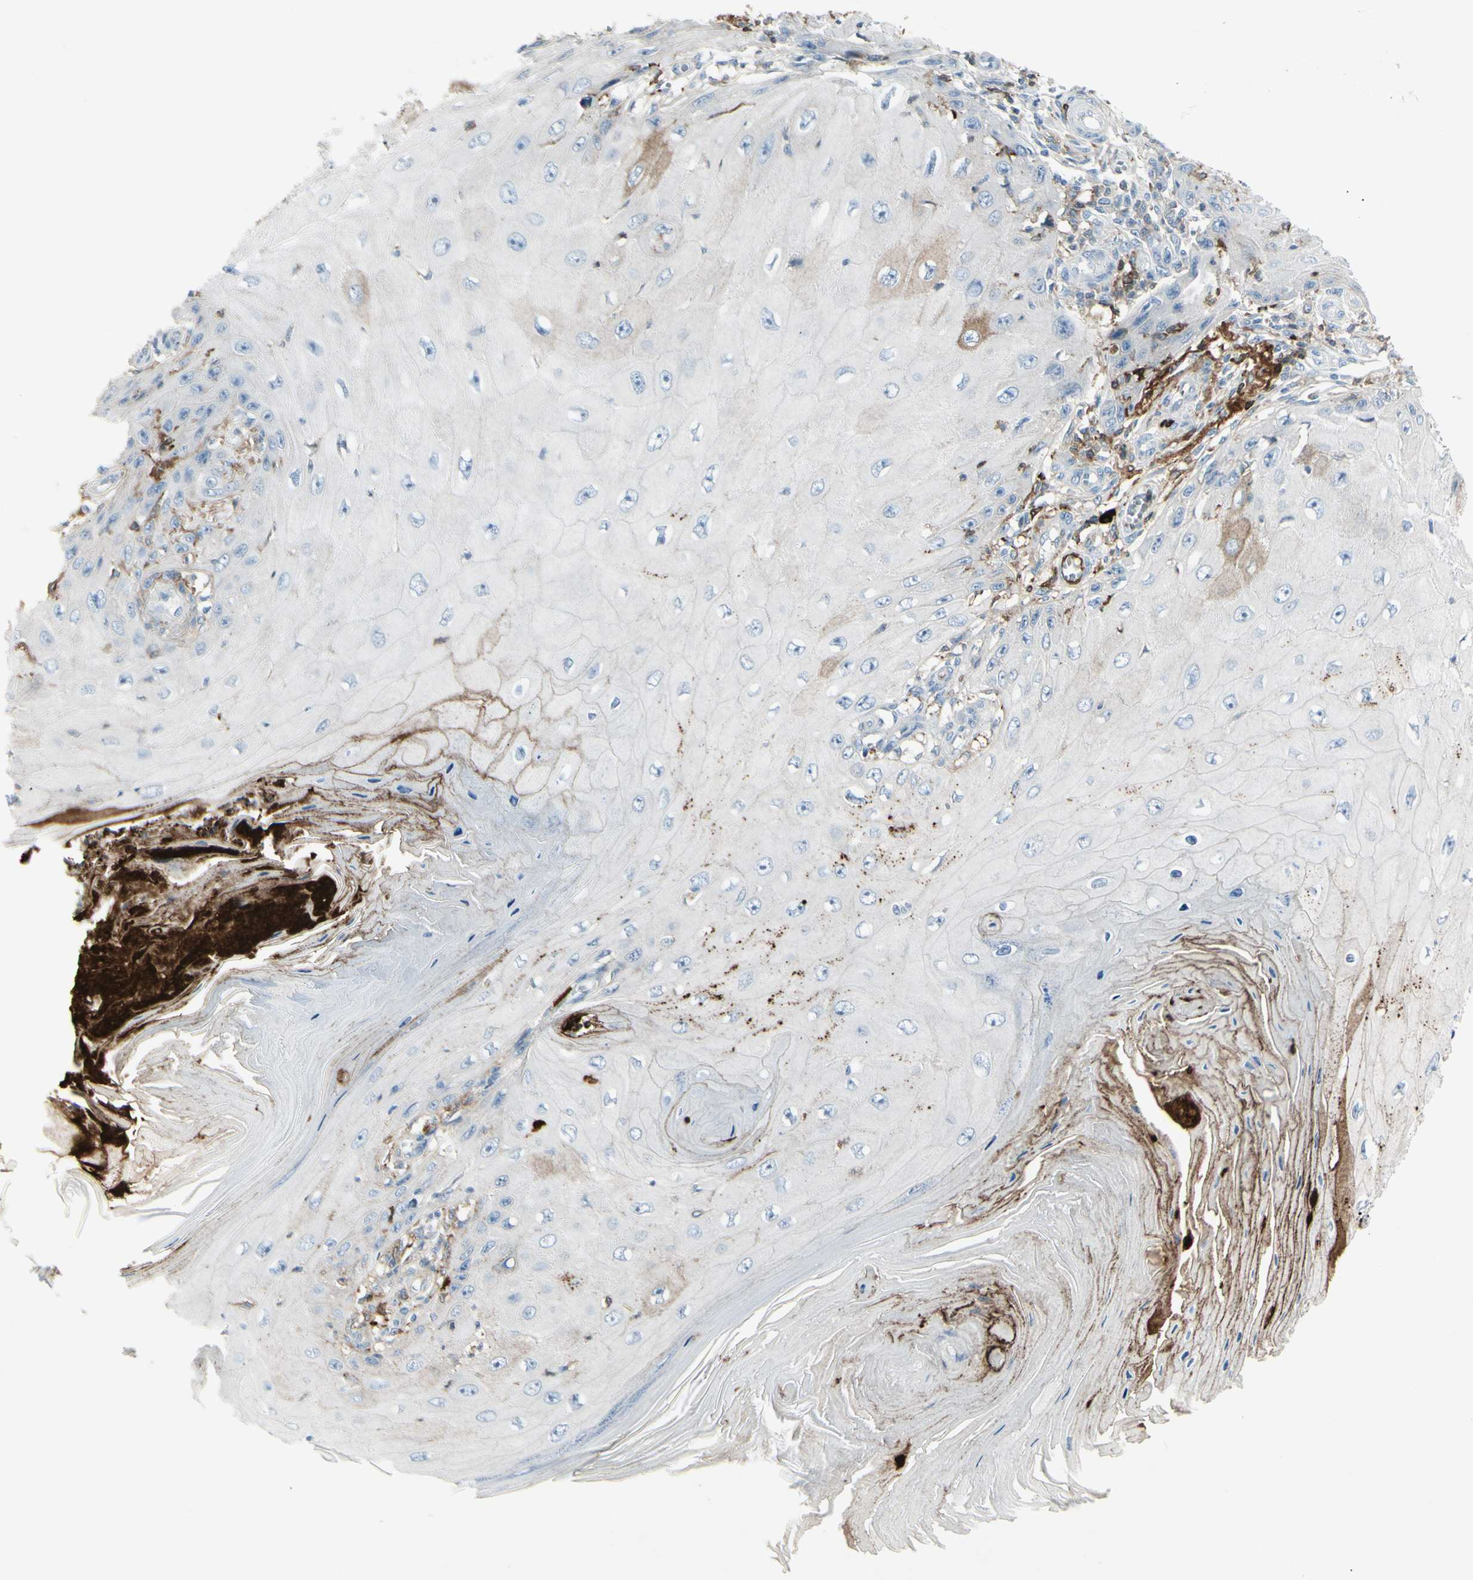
{"staining": {"intensity": "negative", "quantity": "none", "location": "none"}, "tissue": "skin cancer", "cell_type": "Tumor cells", "image_type": "cancer", "snomed": [{"axis": "morphology", "description": "Squamous cell carcinoma, NOS"}, {"axis": "topography", "description": "Skin"}], "caption": "This image is of skin squamous cell carcinoma stained with immunohistochemistry to label a protein in brown with the nuclei are counter-stained blue. There is no expression in tumor cells. (DAB immunohistochemistry, high magnification).", "gene": "IGHG1", "patient": {"sex": "female", "age": 73}}